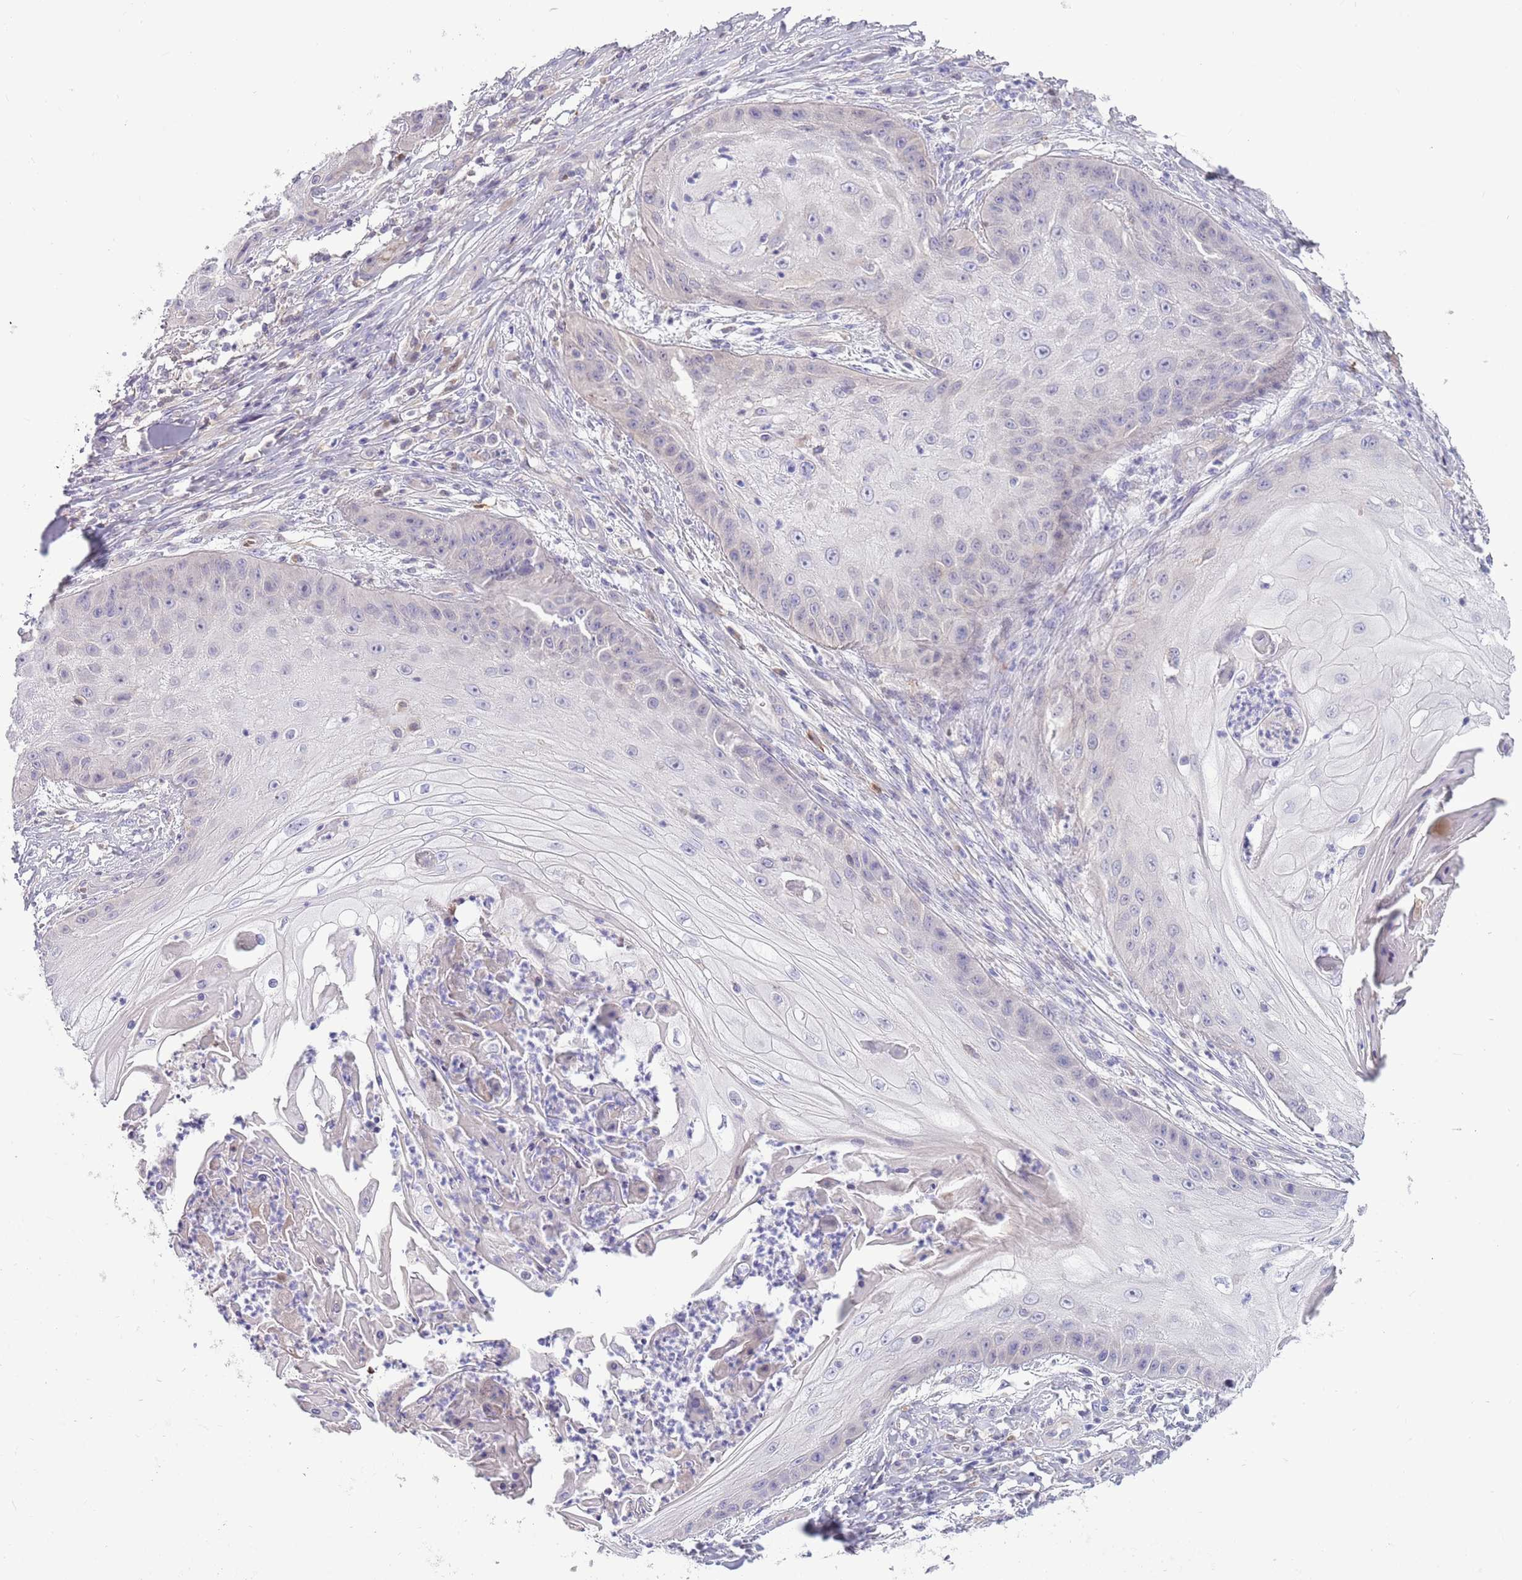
{"staining": {"intensity": "negative", "quantity": "none", "location": "none"}, "tissue": "skin cancer", "cell_type": "Tumor cells", "image_type": "cancer", "snomed": [{"axis": "morphology", "description": "Squamous cell carcinoma, NOS"}, {"axis": "topography", "description": "Skin"}], "caption": "Immunohistochemistry histopathology image of neoplastic tissue: human squamous cell carcinoma (skin) stained with DAB (3,3'-diaminobenzidine) reveals no significant protein staining in tumor cells. The staining is performed using DAB (3,3'-diaminobenzidine) brown chromogen with nuclei counter-stained in using hematoxylin.", "gene": "DDHD1", "patient": {"sex": "male", "age": 70}}